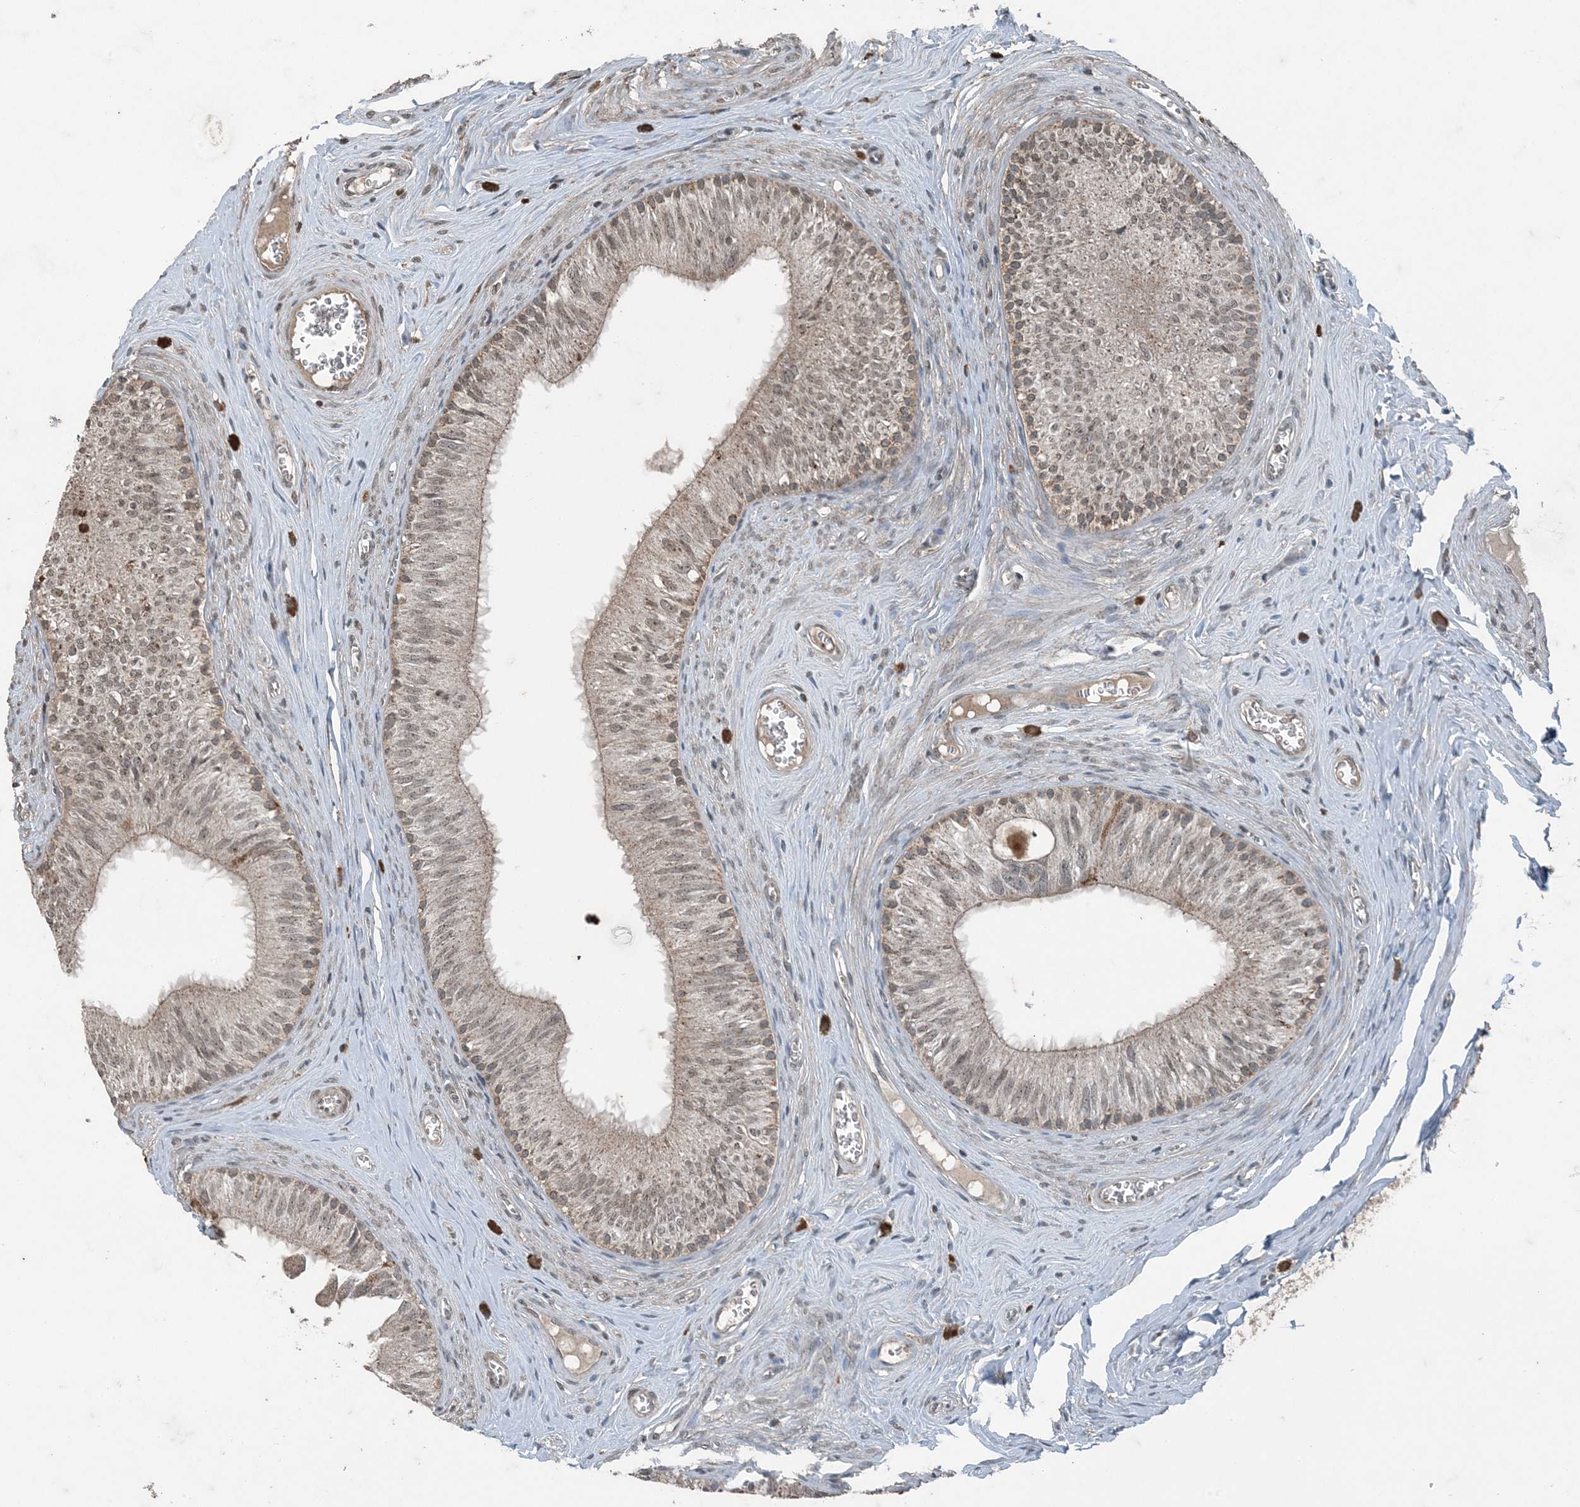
{"staining": {"intensity": "weak", "quantity": ">75%", "location": "nuclear"}, "tissue": "epididymis", "cell_type": "Glandular cells", "image_type": "normal", "snomed": [{"axis": "morphology", "description": "Normal tissue, NOS"}, {"axis": "topography", "description": "Epididymis"}], "caption": "Immunohistochemistry (IHC) of benign epididymis displays low levels of weak nuclear expression in about >75% of glandular cells.", "gene": "GNL1", "patient": {"sex": "male", "age": 46}}